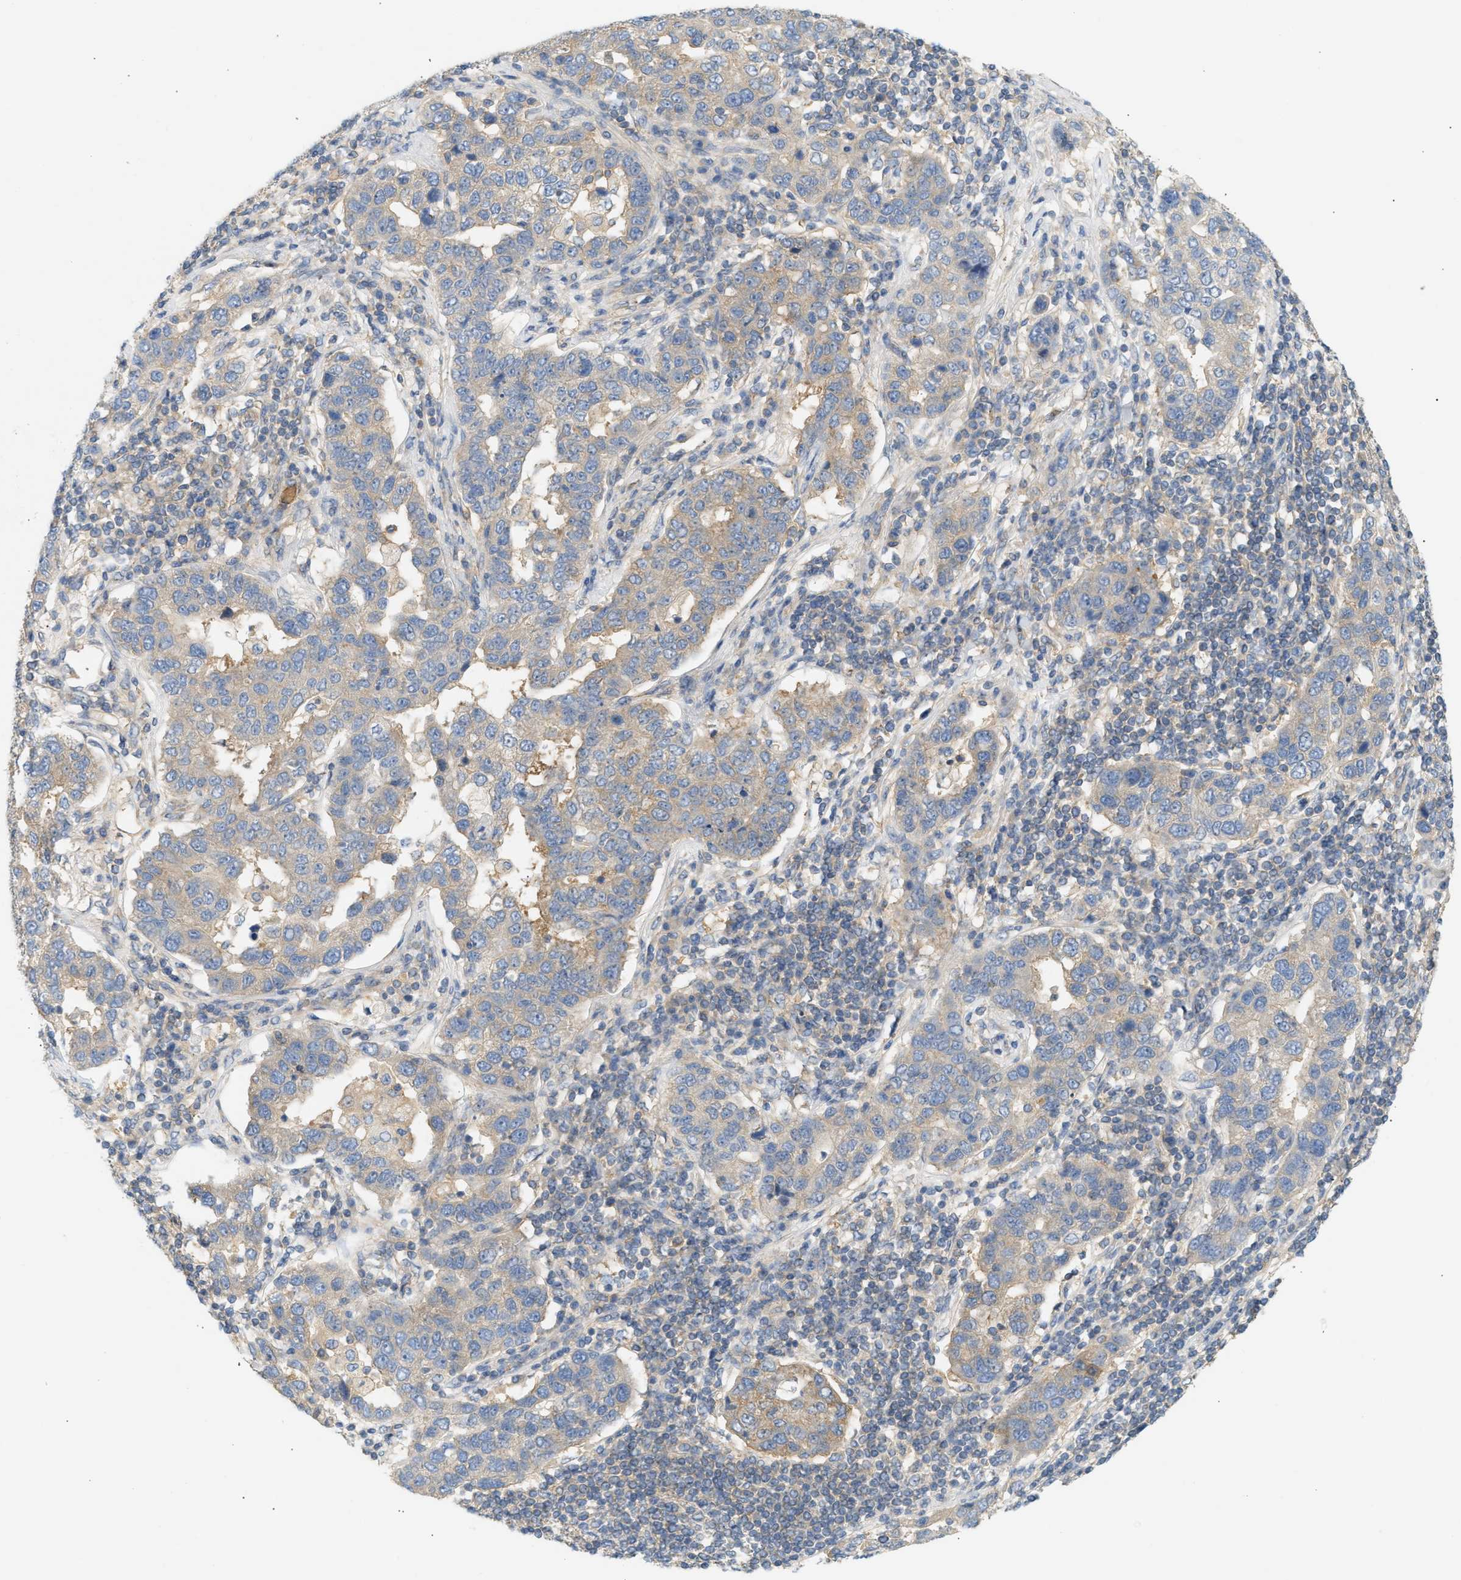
{"staining": {"intensity": "weak", "quantity": "25%-75%", "location": "cytoplasmic/membranous"}, "tissue": "pancreatic cancer", "cell_type": "Tumor cells", "image_type": "cancer", "snomed": [{"axis": "morphology", "description": "Adenocarcinoma, NOS"}, {"axis": "topography", "description": "Pancreas"}], "caption": "Human pancreatic cancer (adenocarcinoma) stained with a protein marker exhibits weak staining in tumor cells.", "gene": "PAFAH1B1", "patient": {"sex": "female", "age": 61}}